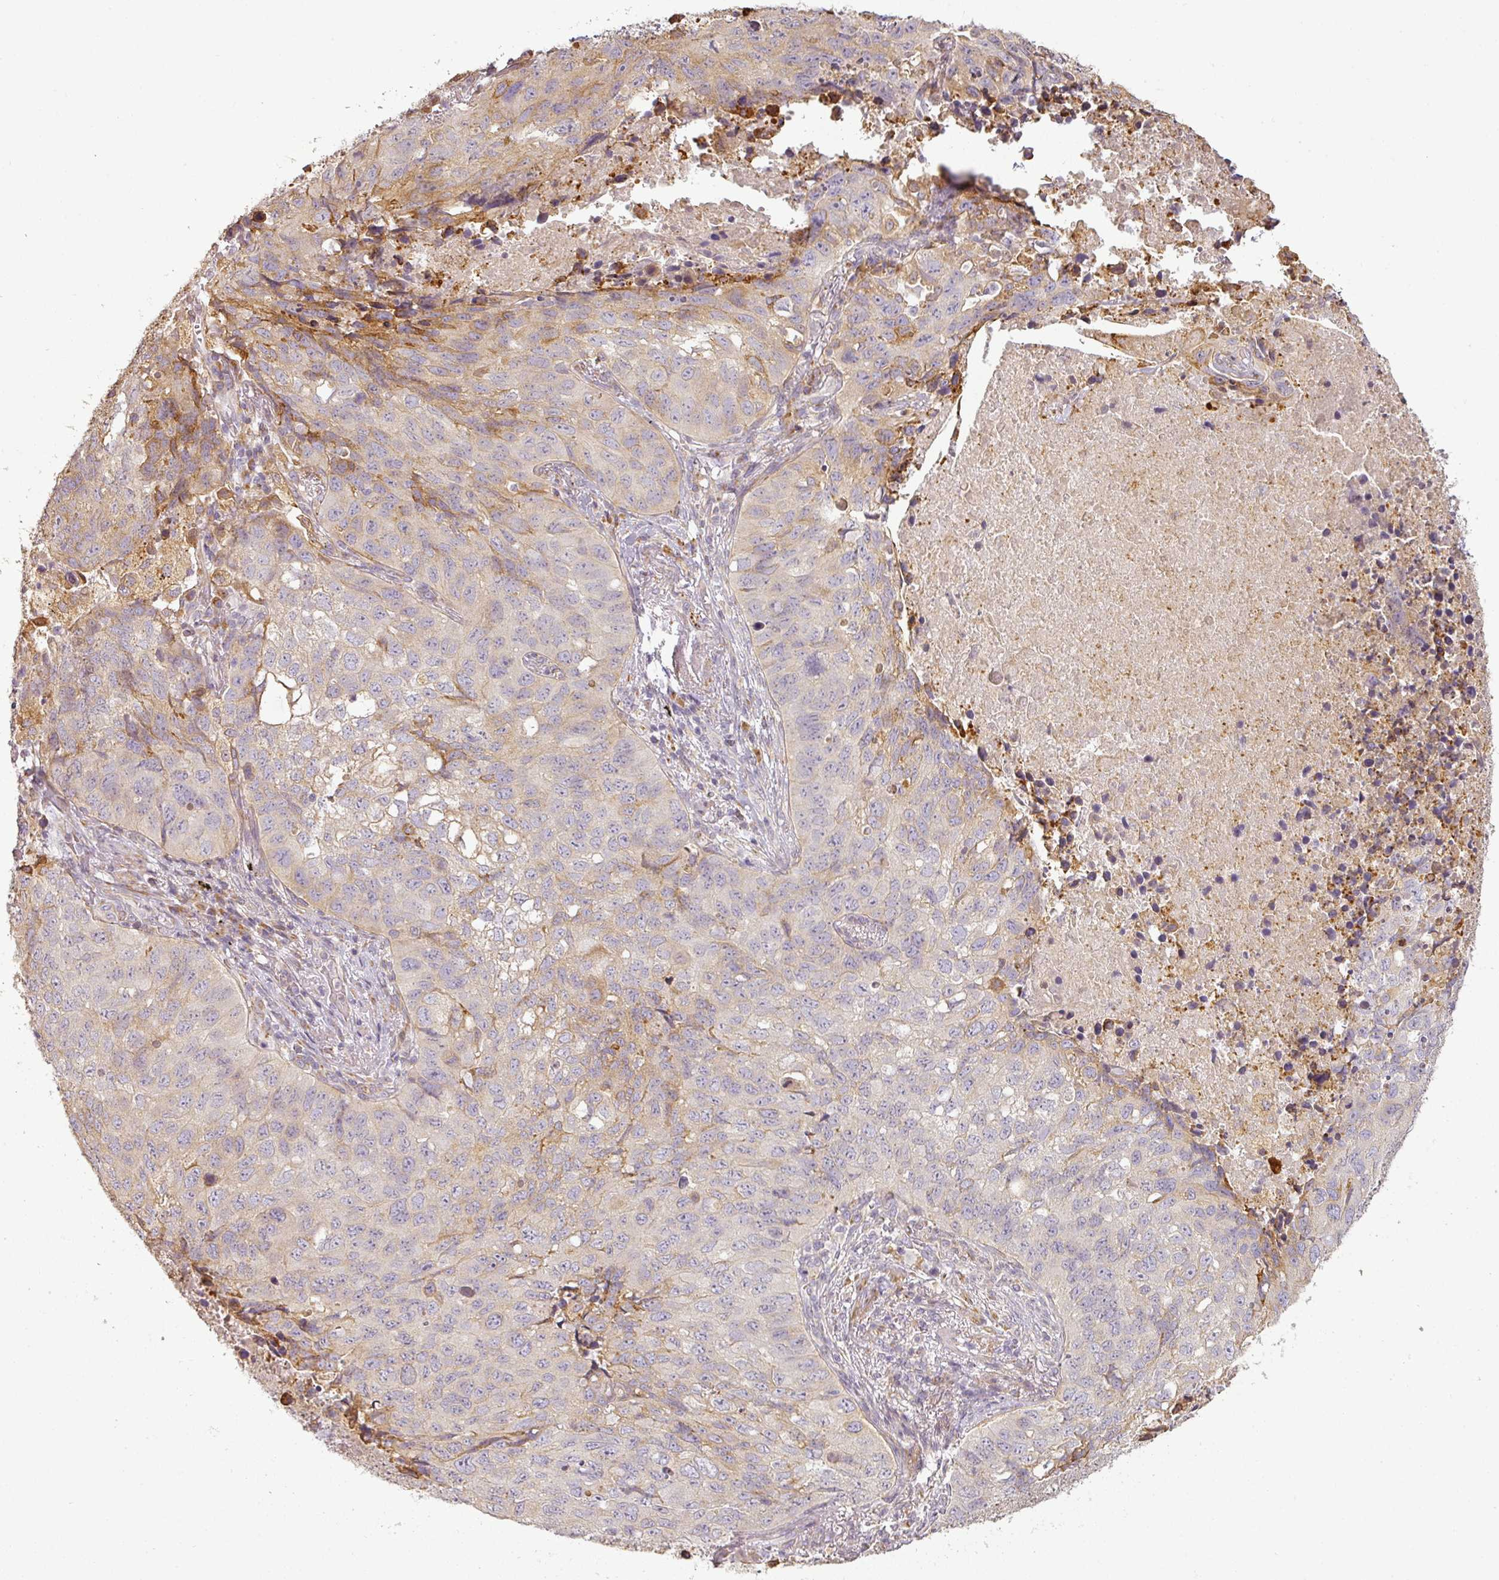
{"staining": {"intensity": "moderate", "quantity": "<25%", "location": "cytoplasmic/membranous"}, "tissue": "lung cancer", "cell_type": "Tumor cells", "image_type": "cancer", "snomed": [{"axis": "morphology", "description": "Squamous cell carcinoma, NOS"}, {"axis": "topography", "description": "Lung"}], "caption": "This is an image of IHC staining of lung cancer (squamous cell carcinoma), which shows moderate staining in the cytoplasmic/membranous of tumor cells.", "gene": "CCDC144A", "patient": {"sex": "male", "age": 60}}